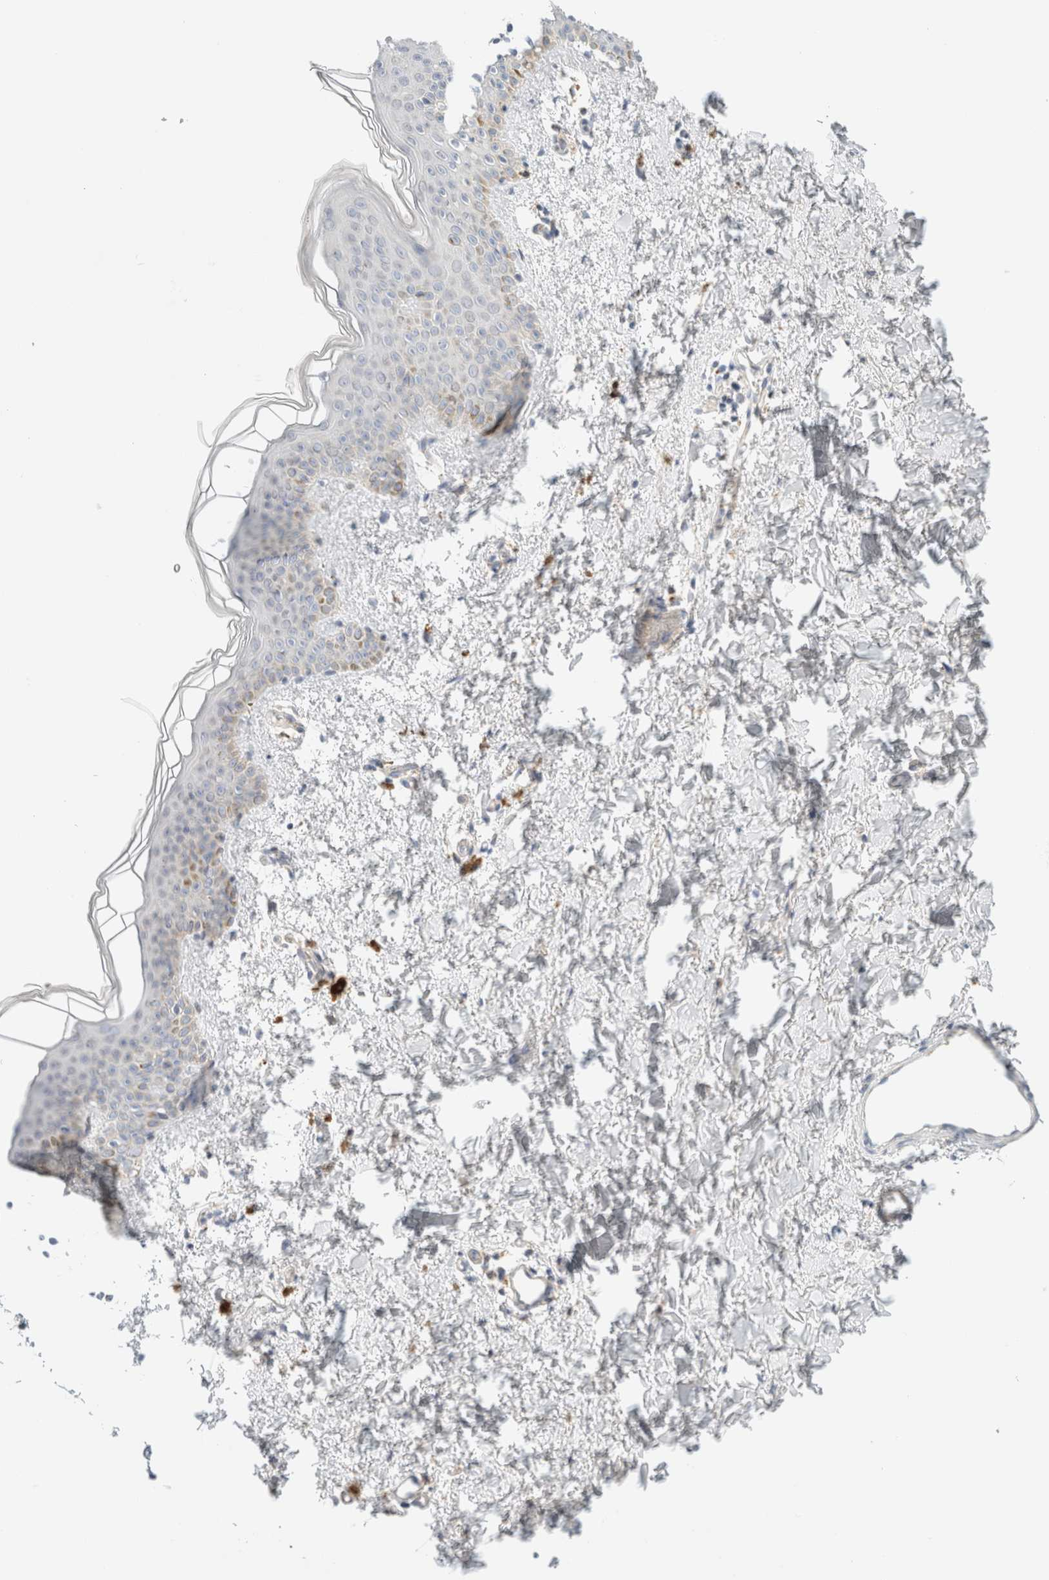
{"staining": {"intensity": "negative", "quantity": "none", "location": "none"}, "tissue": "skin", "cell_type": "Fibroblasts", "image_type": "normal", "snomed": [{"axis": "morphology", "description": "Normal tissue, NOS"}, {"axis": "topography", "description": "Skin"}], "caption": "High magnification brightfield microscopy of unremarkable skin stained with DAB (brown) and counterstained with hematoxylin (blue): fibroblasts show no significant positivity. (DAB IHC, high magnification).", "gene": "HDHD3", "patient": {"sex": "female", "age": 46}}